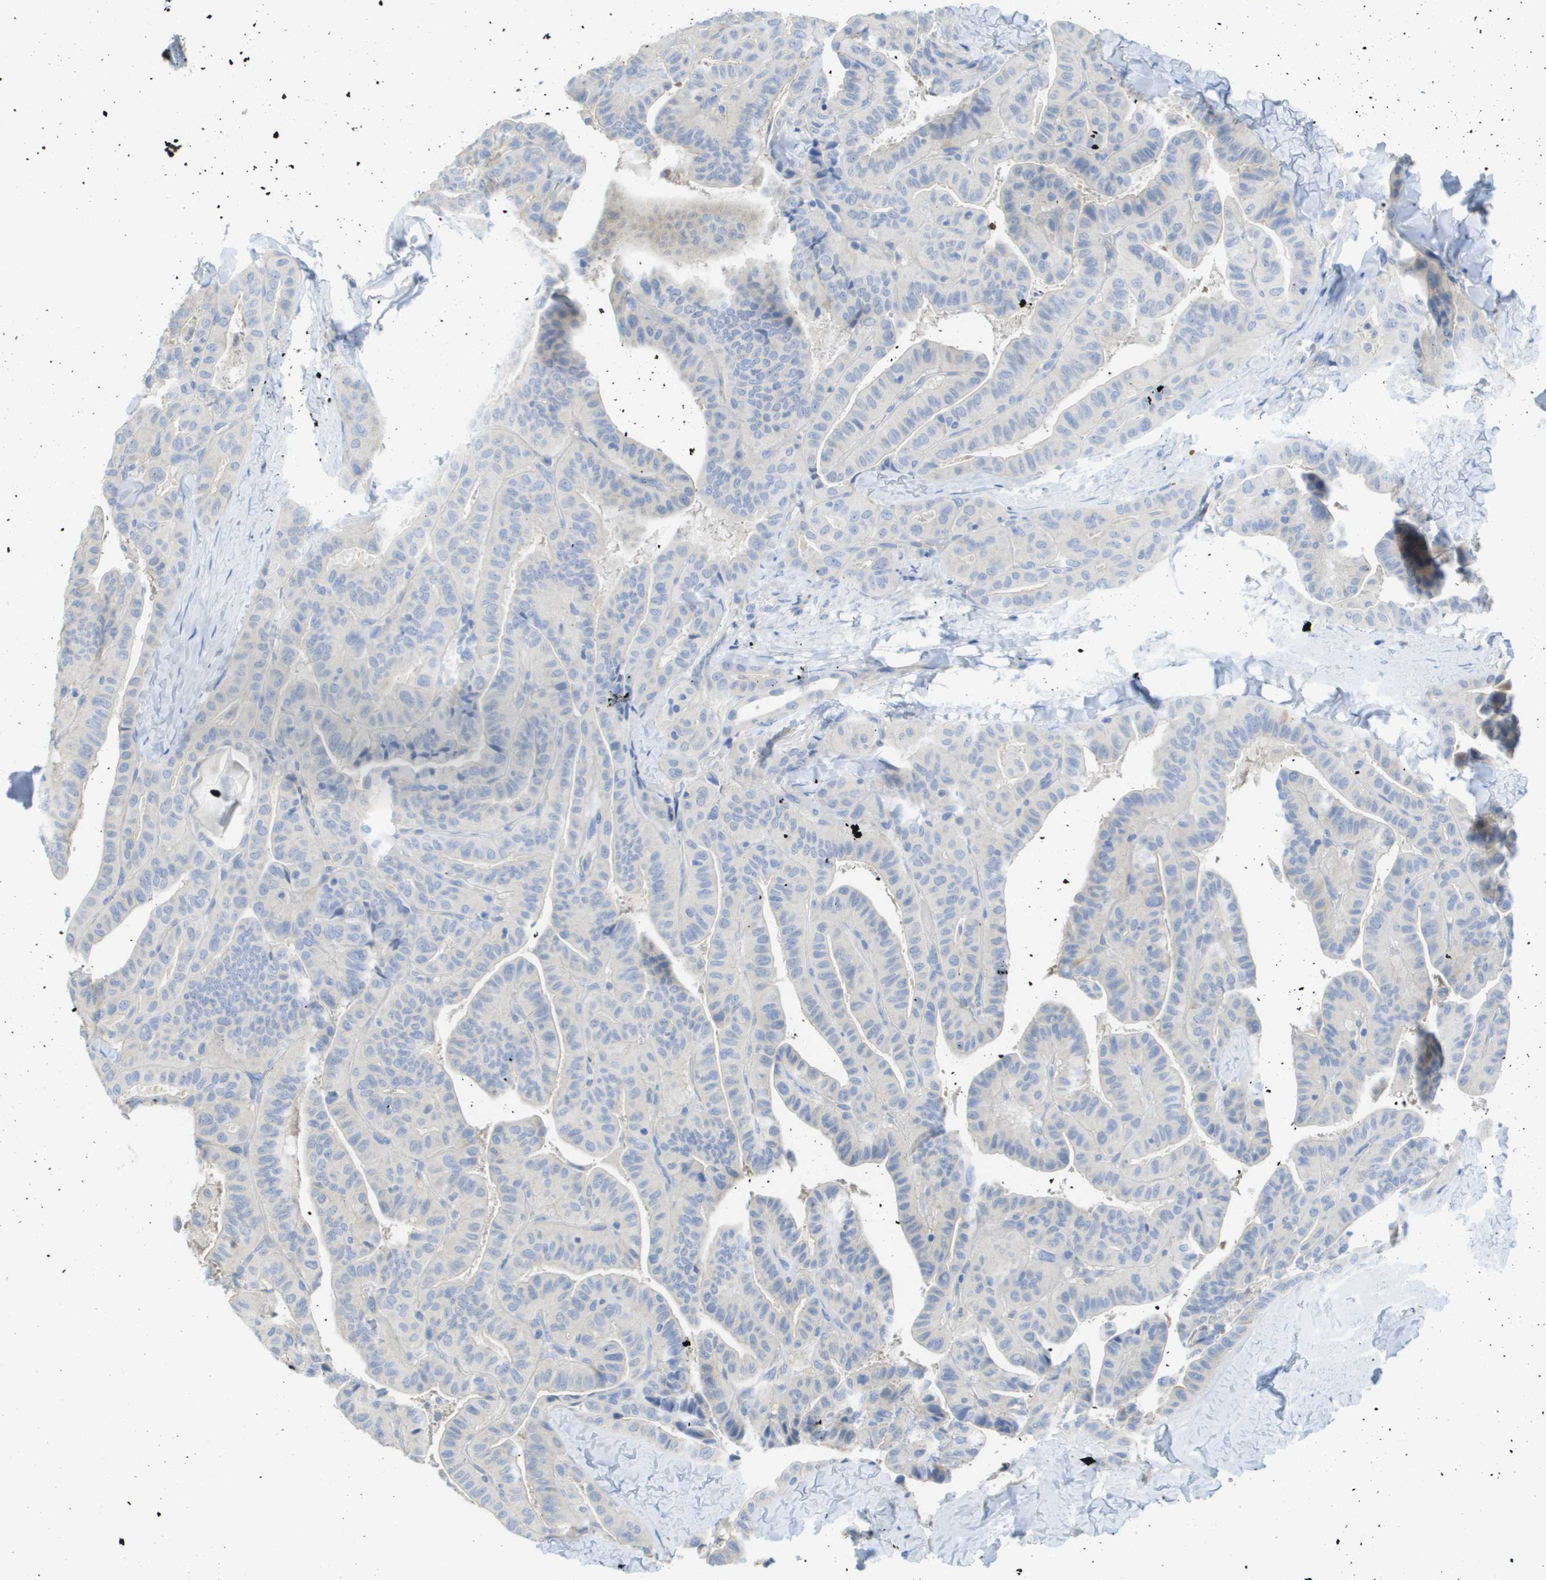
{"staining": {"intensity": "negative", "quantity": "none", "location": "none"}, "tissue": "thyroid cancer", "cell_type": "Tumor cells", "image_type": "cancer", "snomed": [{"axis": "morphology", "description": "Papillary adenocarcinoma, NOS"}, {"axis": "topography", "description": "Thyroid gland"}], "caption": "Papillary adenocarcinoma (thyroid) was stained to show a protein in brown. There is no significant positivity in tumor cells.", "gene": "MYL3", "patient": {"sex": "male", "age": 77}}